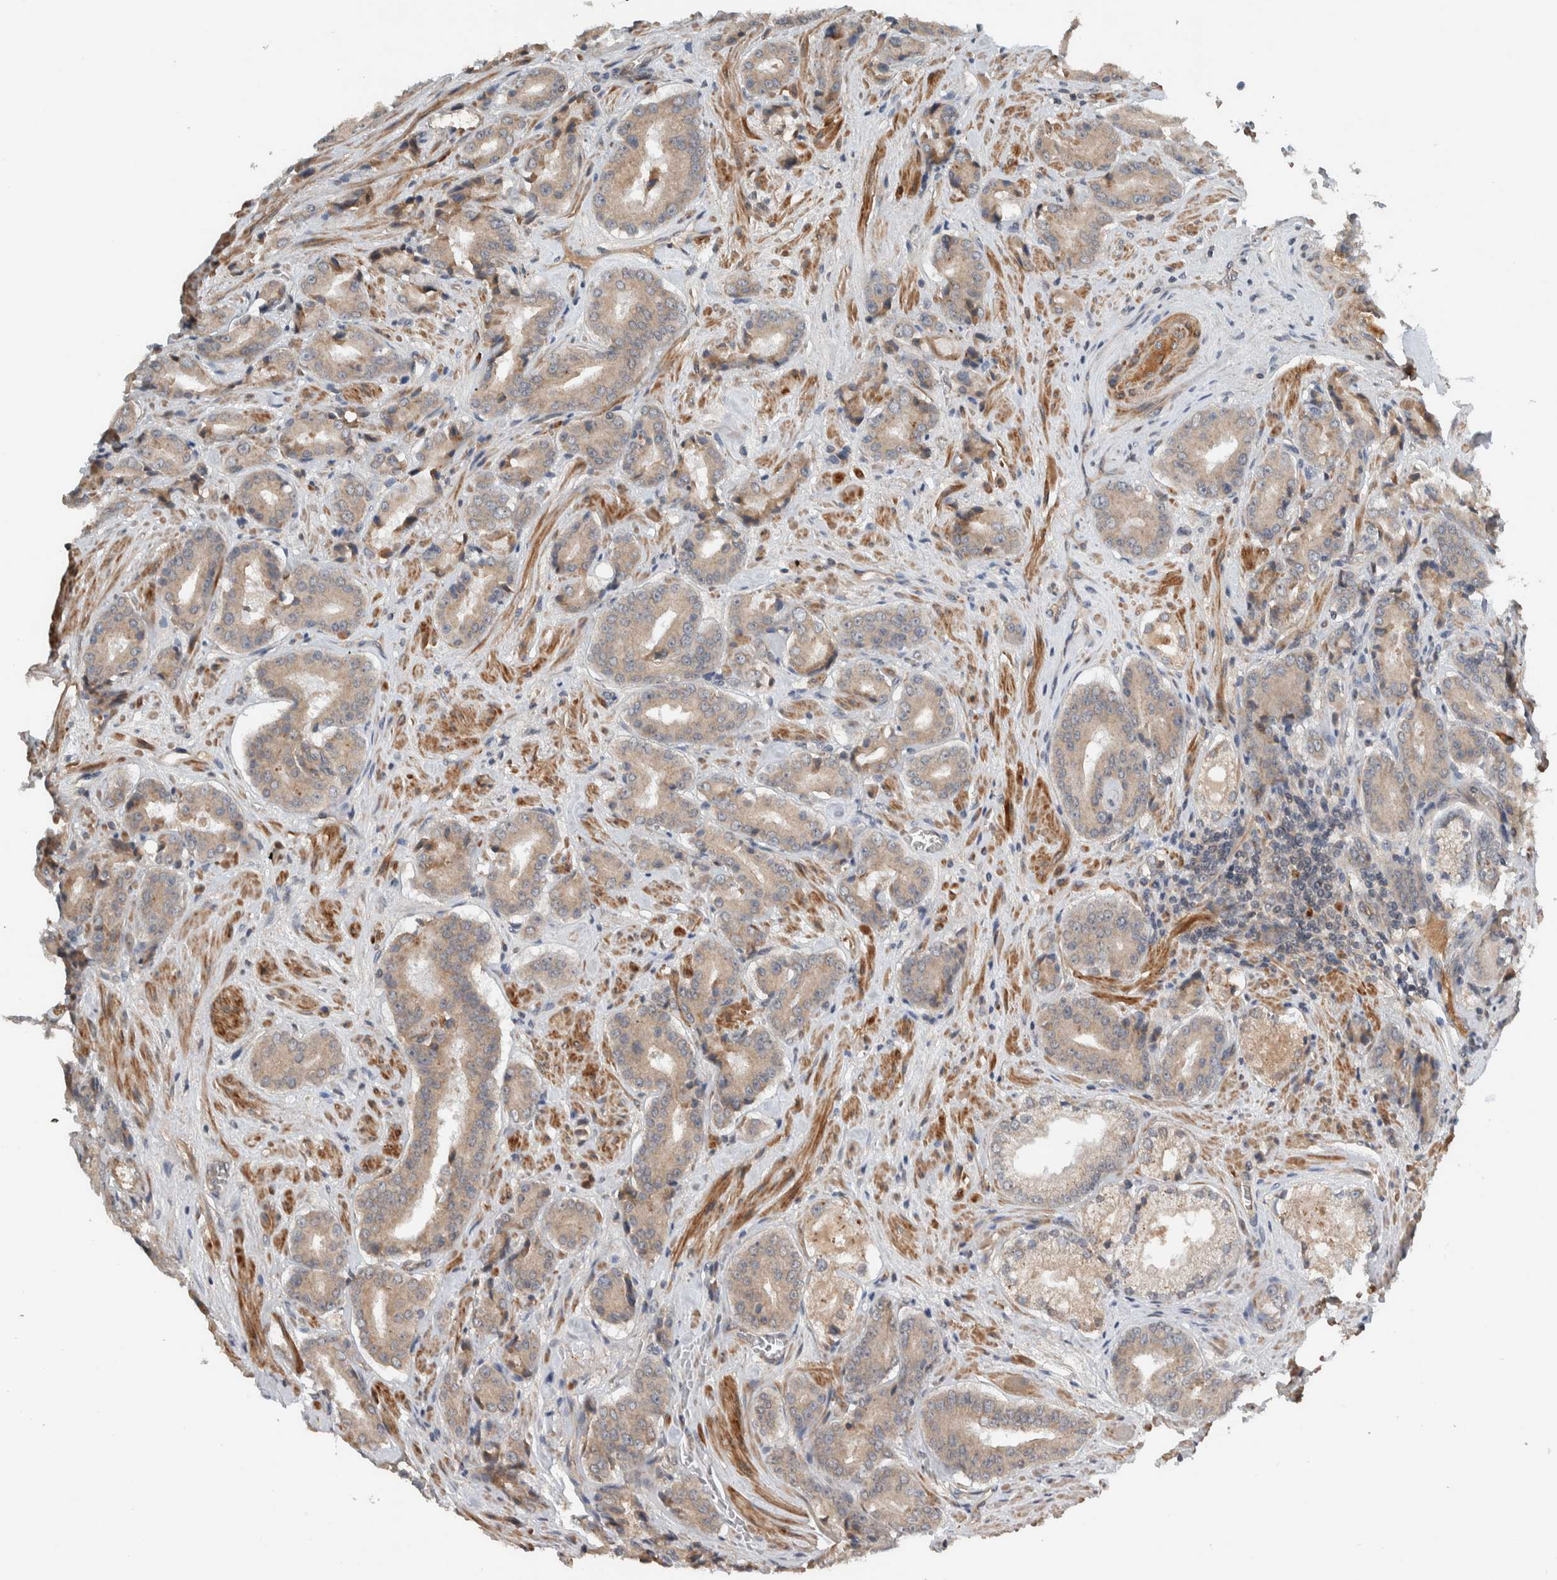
{"staining": {"intensity": "weak", "quantity": "25%-75%", "location": "cytoplasmic/membranous"}, "tissue": "prostate cancer", "cell_type": "Tumor cells", "image_type": "cancer", "snomed": [{"axis": "morphology", "description": "Adenocarcinoma, High grade"}, {"axis": "topography", "description": "Prostate"}], "caption": "IHC of human high-grade adenocarcinoma (prostate) shows low levels of weak cytoplasmic/membranous expression in about 25%-75% of tumor cells.", "gene": "ARMC7", "patient": {"sex": "male", "age": 71}}